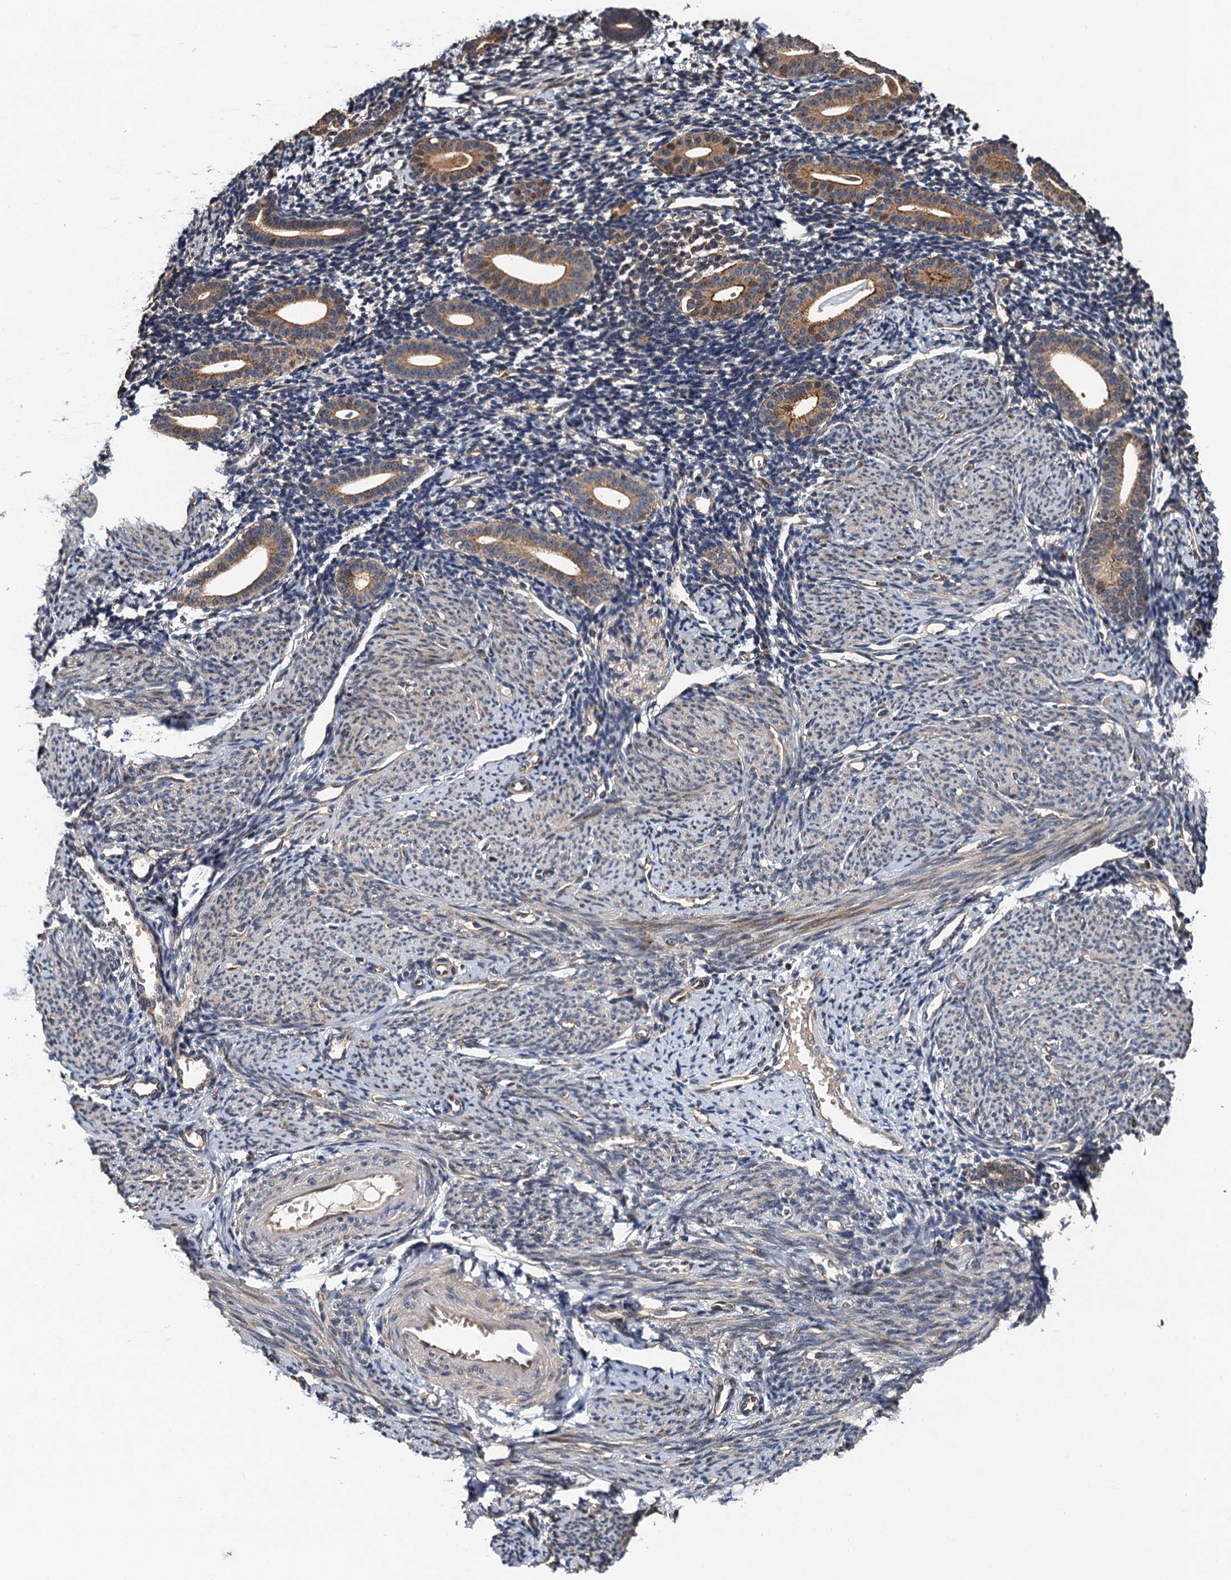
{"staining": {"intensity": "negative", "quantity": "none", "location": "none"}, "tissue": "endometrium", "cell_type": "Cells in endometrial stroma", "image_type": "normal", "snomed": [{"axis": "morphology", "description": "Normal tissue, NOS"}, {"axis": "topography", "description": "Endometrium"}], "caption": "Protein analysis of normal endometrium demonstrates no significant staining in cells in endometrial stroma. (DAB (3,3'-diaminobenzidine) IHC, high magnification).", "gene": "TMEM39B", "patient": {"sex": "female", "age": 56}}